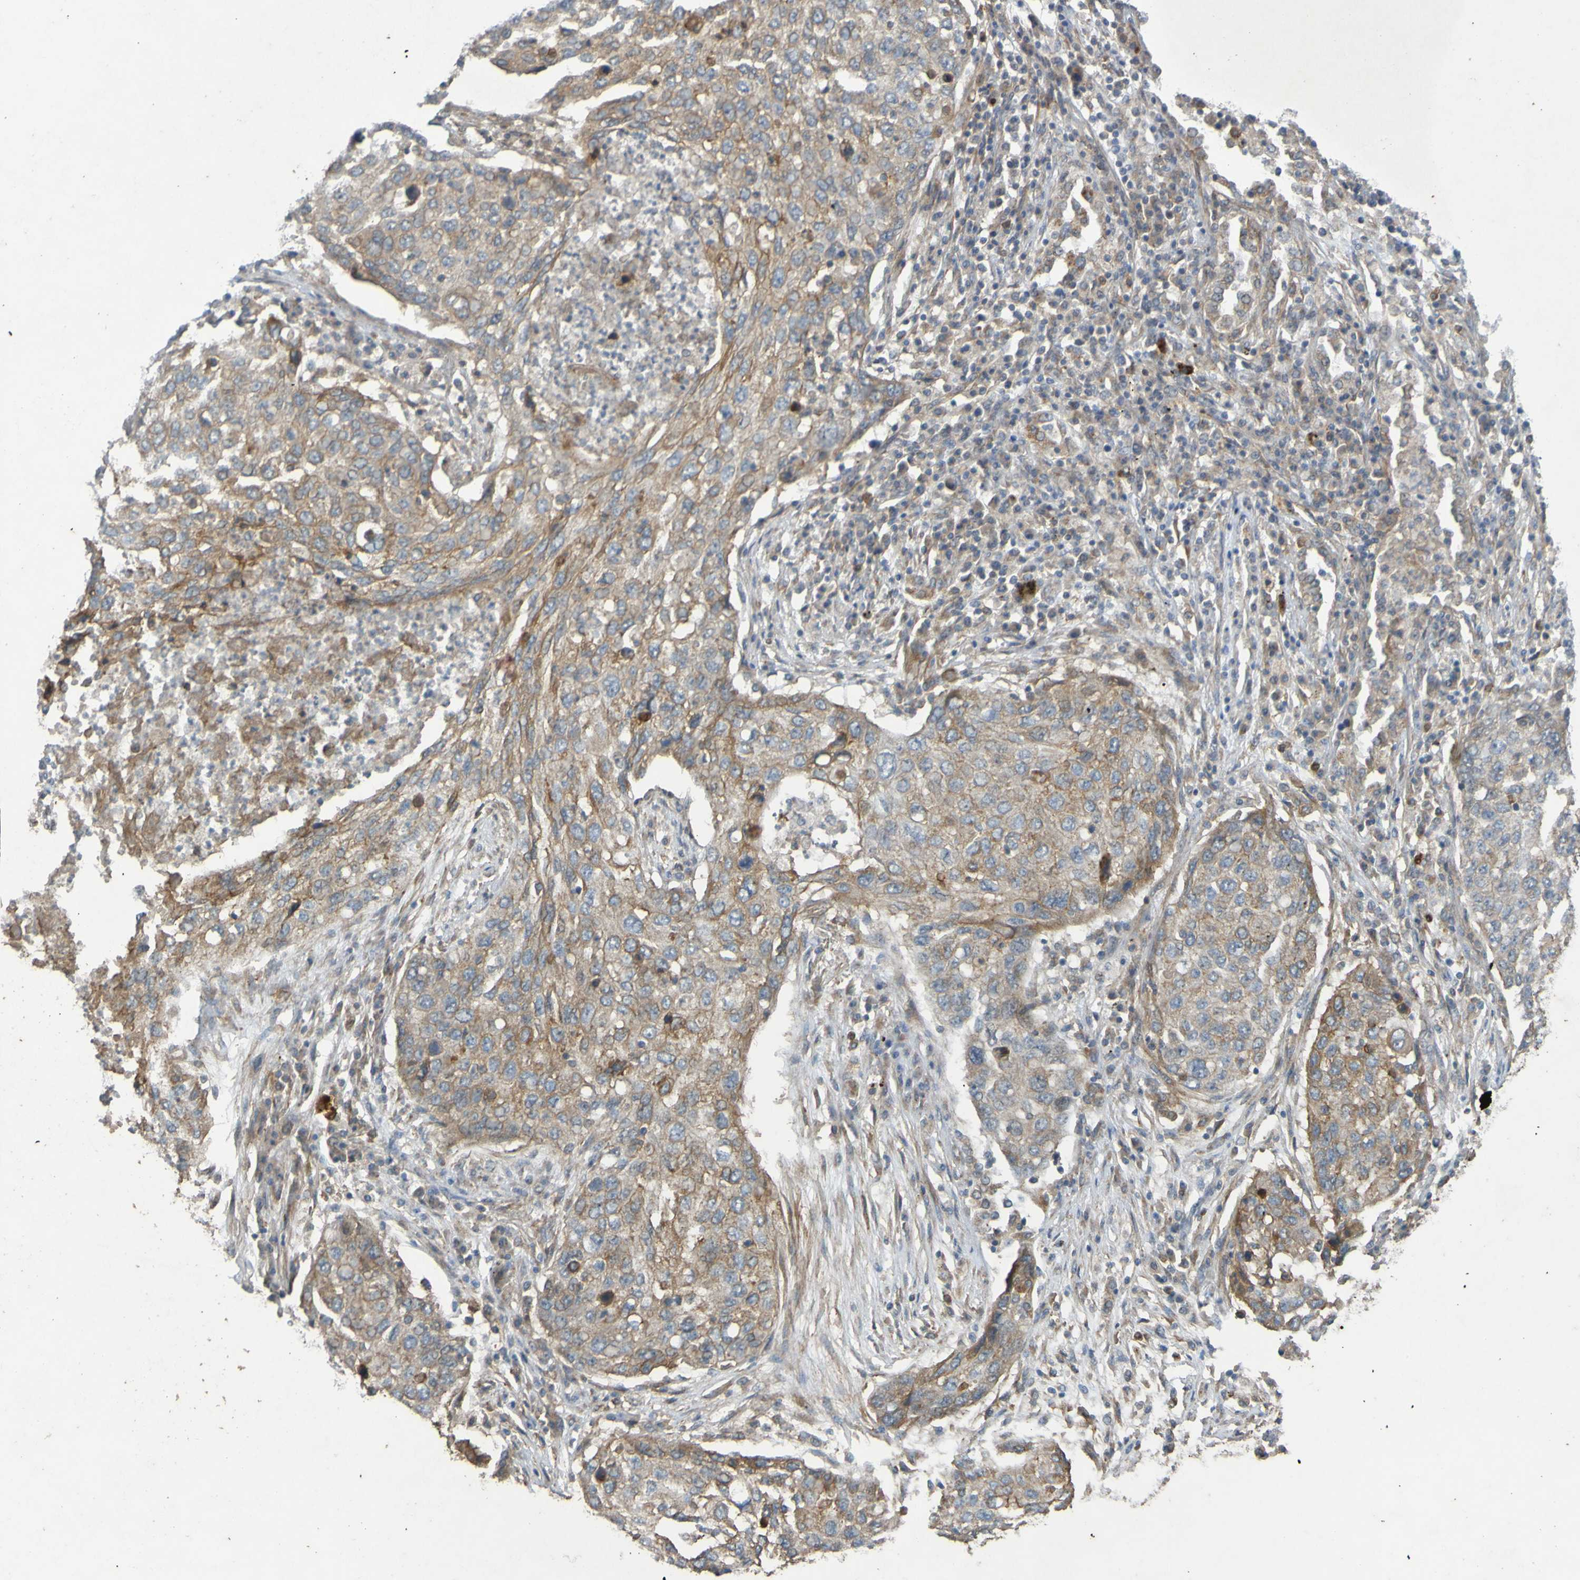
{"staining": {"intensity": "weak", "quantity": ">75%", "location": "cytoplasmic/membranous"}, "tissue": "lung cancer", "cell_type": "Tumor cells", "image_type": "cancer", "snomed": [{"axis": "morphology", "description": "Squamous cell carcinoma, NOS"}, {"axis": "topography", "description": "Lung"}], "caption": "A photomicrograph of lung cancer stained for a protein displays weak cytoplasmic/membranous brown staining in tumor cells.", "gene": "B3GAT2", "patient": {"sex": "female", "age": 63}}